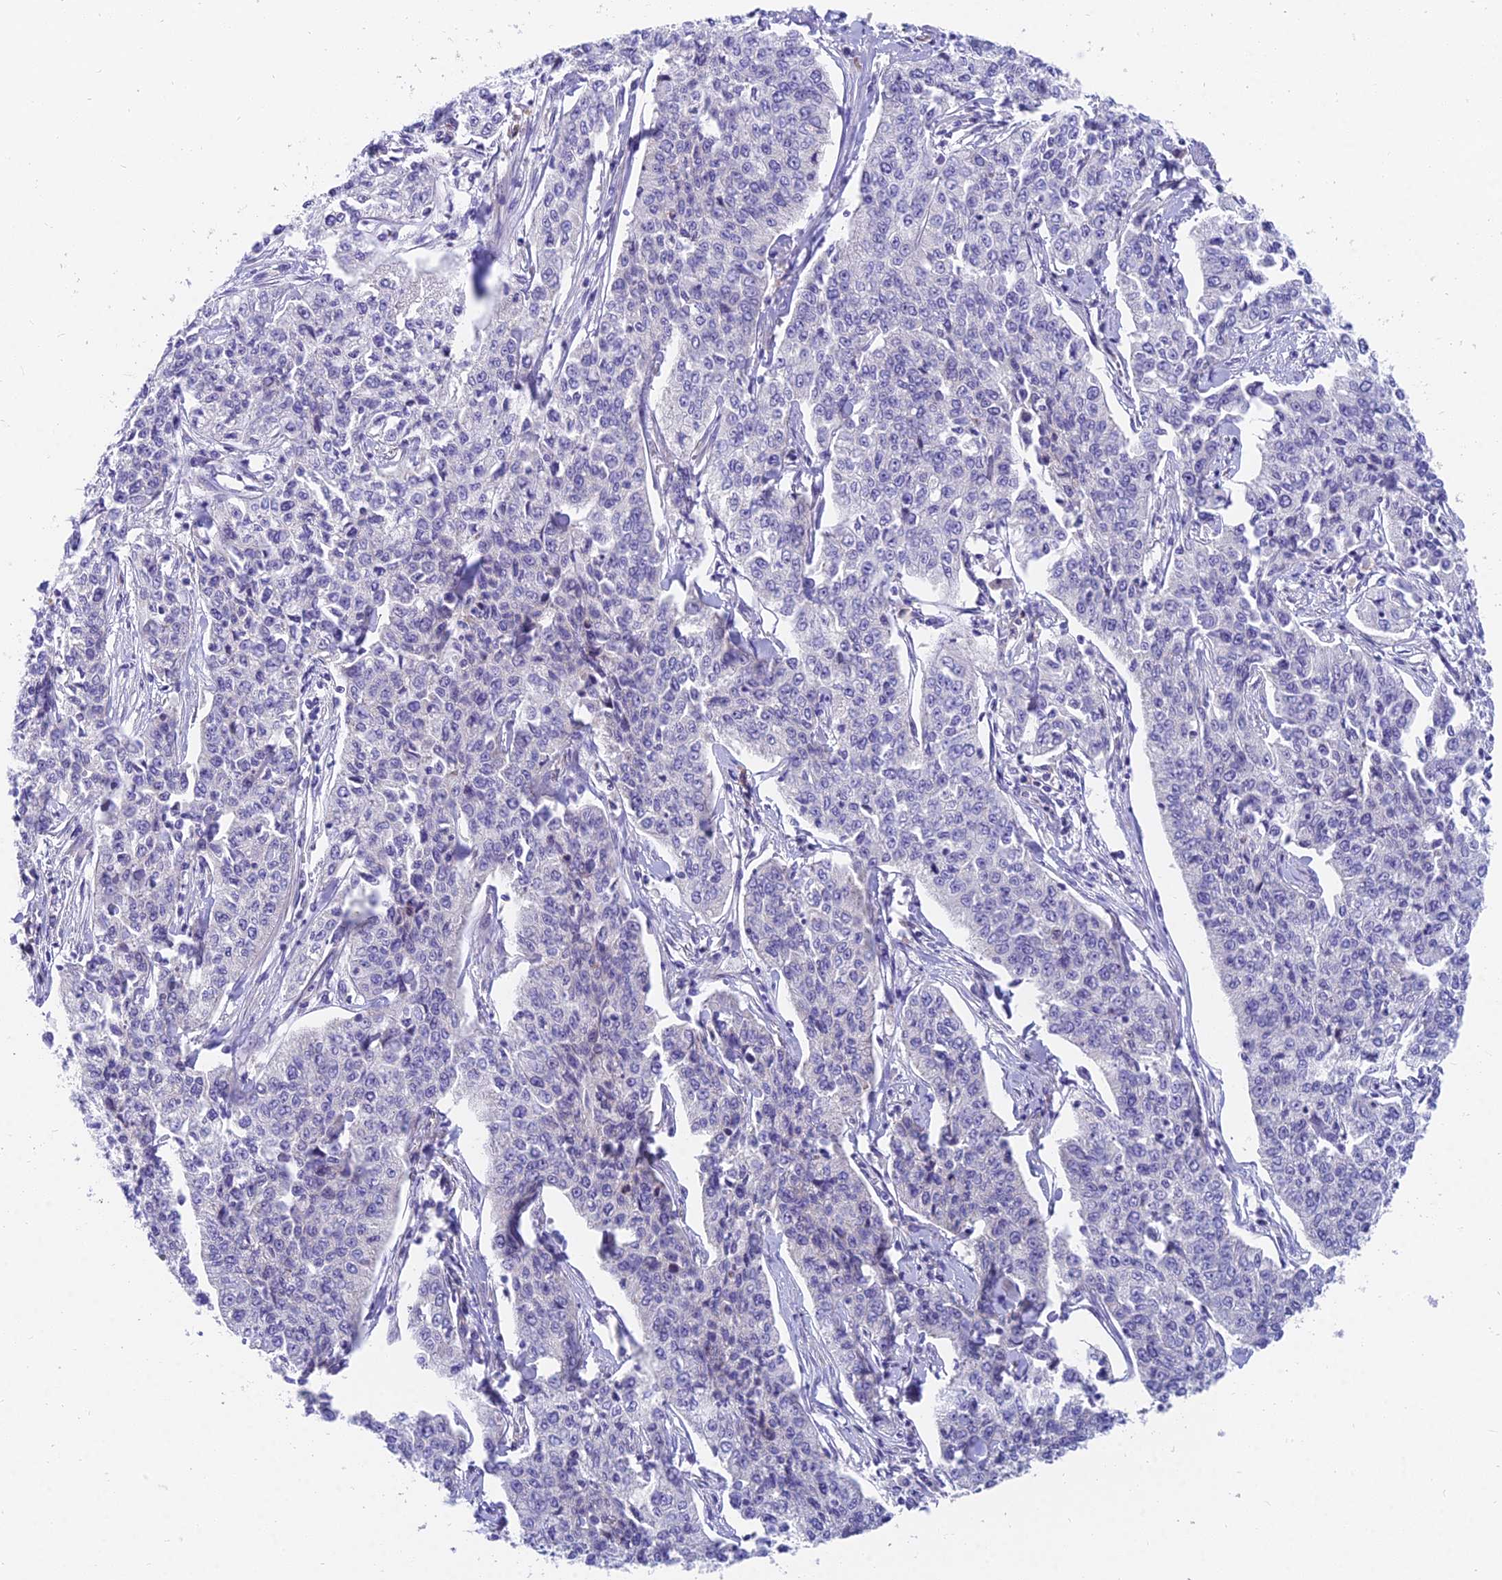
{"staining": {"intensity": "negative", "quantity": "none", "location": "none"}, "tissue": "cervical cancer", "cell_type": "Tumor cells", "image_type": "cancer", "snomed": [{"axis": "morphology", "description": "Squamous cell carcinoma, NOS"}, {"axis": "topography", "description": "Cervix"}], "caption": "High magnification brightfield microscopy of squamous cell carcinoma (cervical) stained with DAB (brown) and counterstained with hematoxylin (blue): tumor cells show no significant expression.", "gene": "MVB12A", "patient": {"sex": "female", "age": 35}}